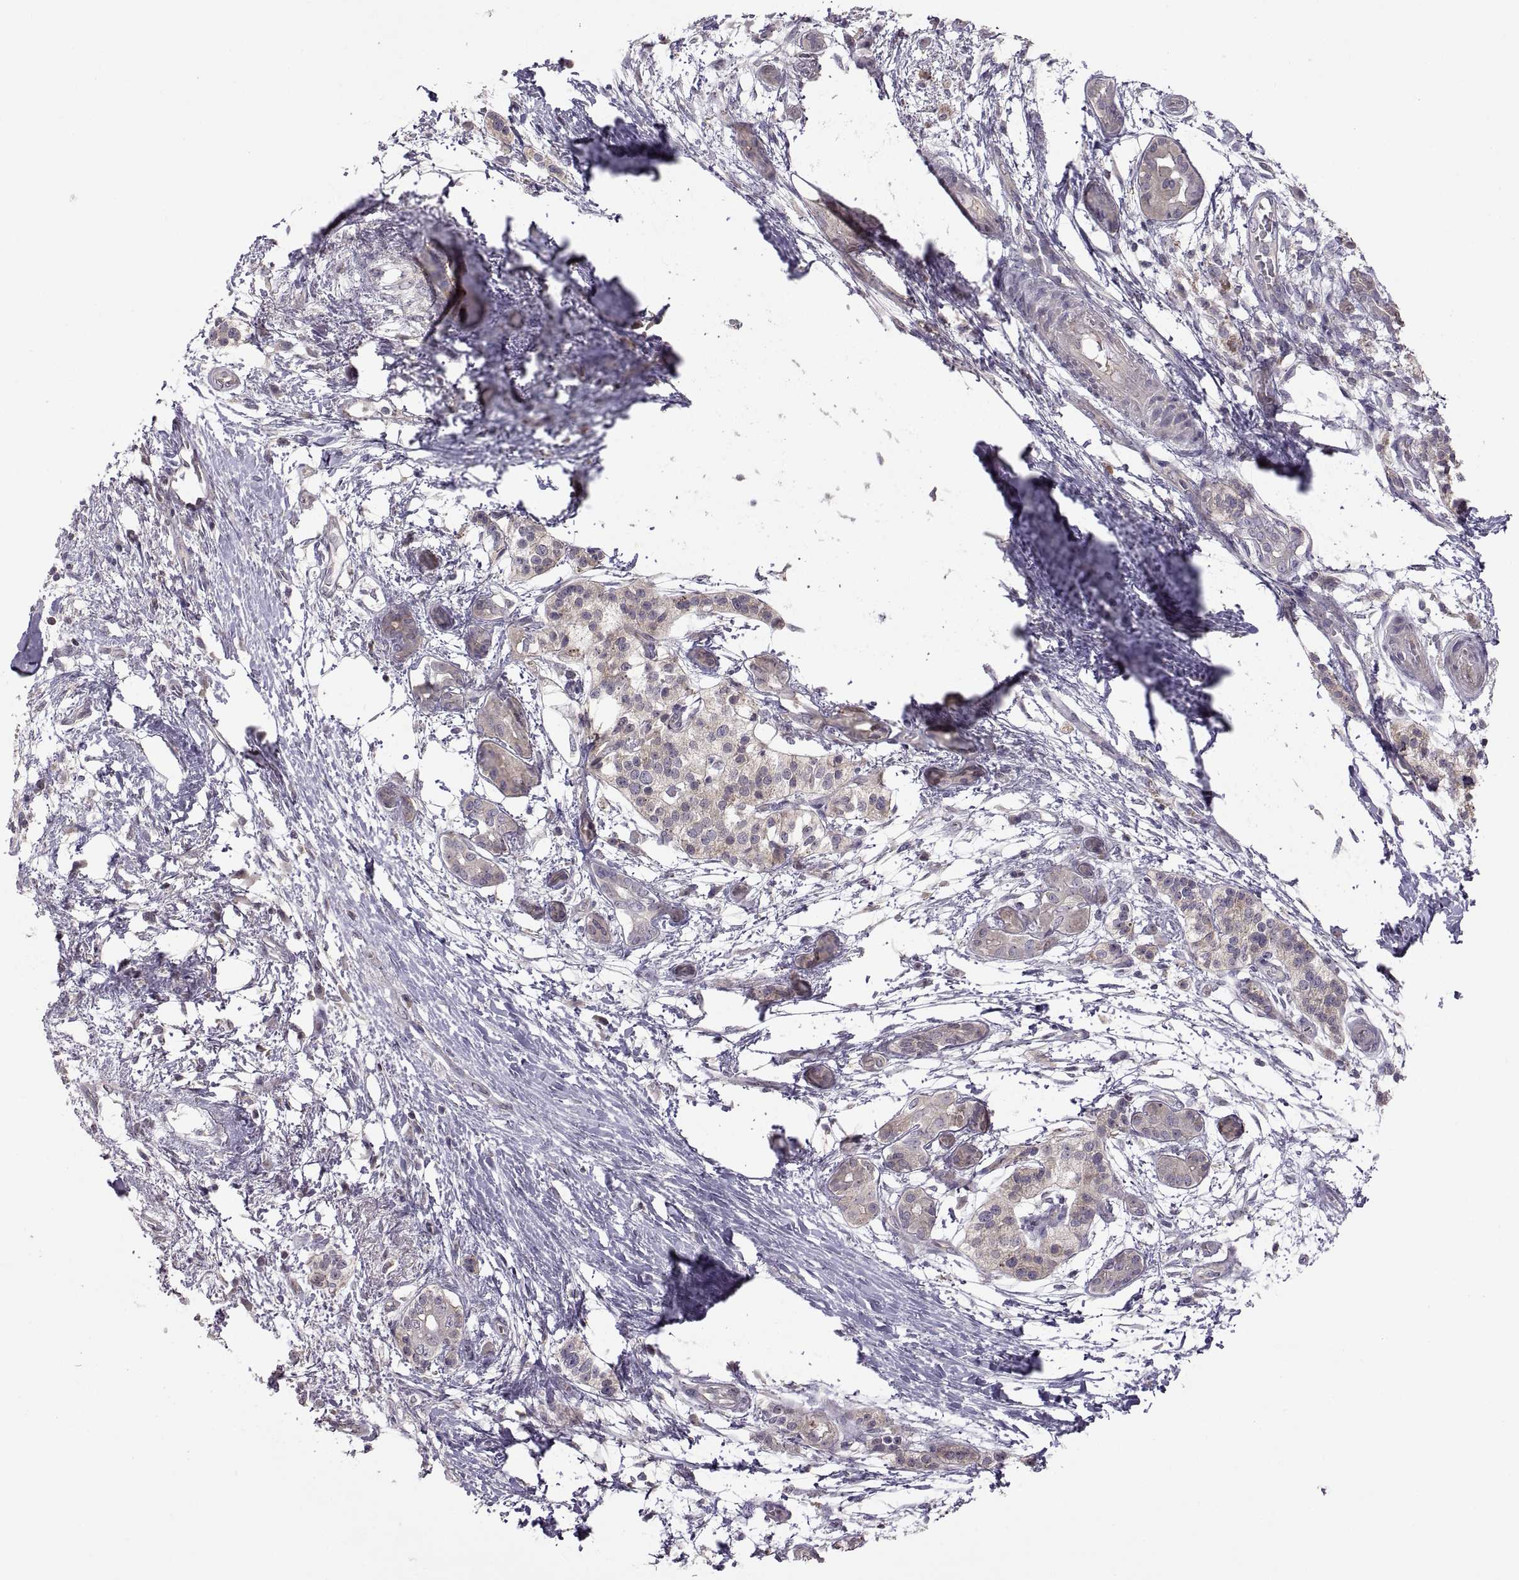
{"staining": {"intensity": "negative", "quantity": "none", "location": "none"}, "tissue": "pancreatic cancer", "cell_type": "Tumor cells", "image_type": "cancer", "snomed": [{"axis": "morphology", "description": "Adenocarcinoma, NOS"}, {"axis": "topography", "description": "Pancreas"}], "caption": "This photomicrograph is of pancreatic adenocarcinoma stained with IHC to label a protein in brown with the nuclei are counter-stained blue. There is no staining in tumor cells.", "gene": "NMNAT2", "patient": {"sex": "female", "age": 72}}